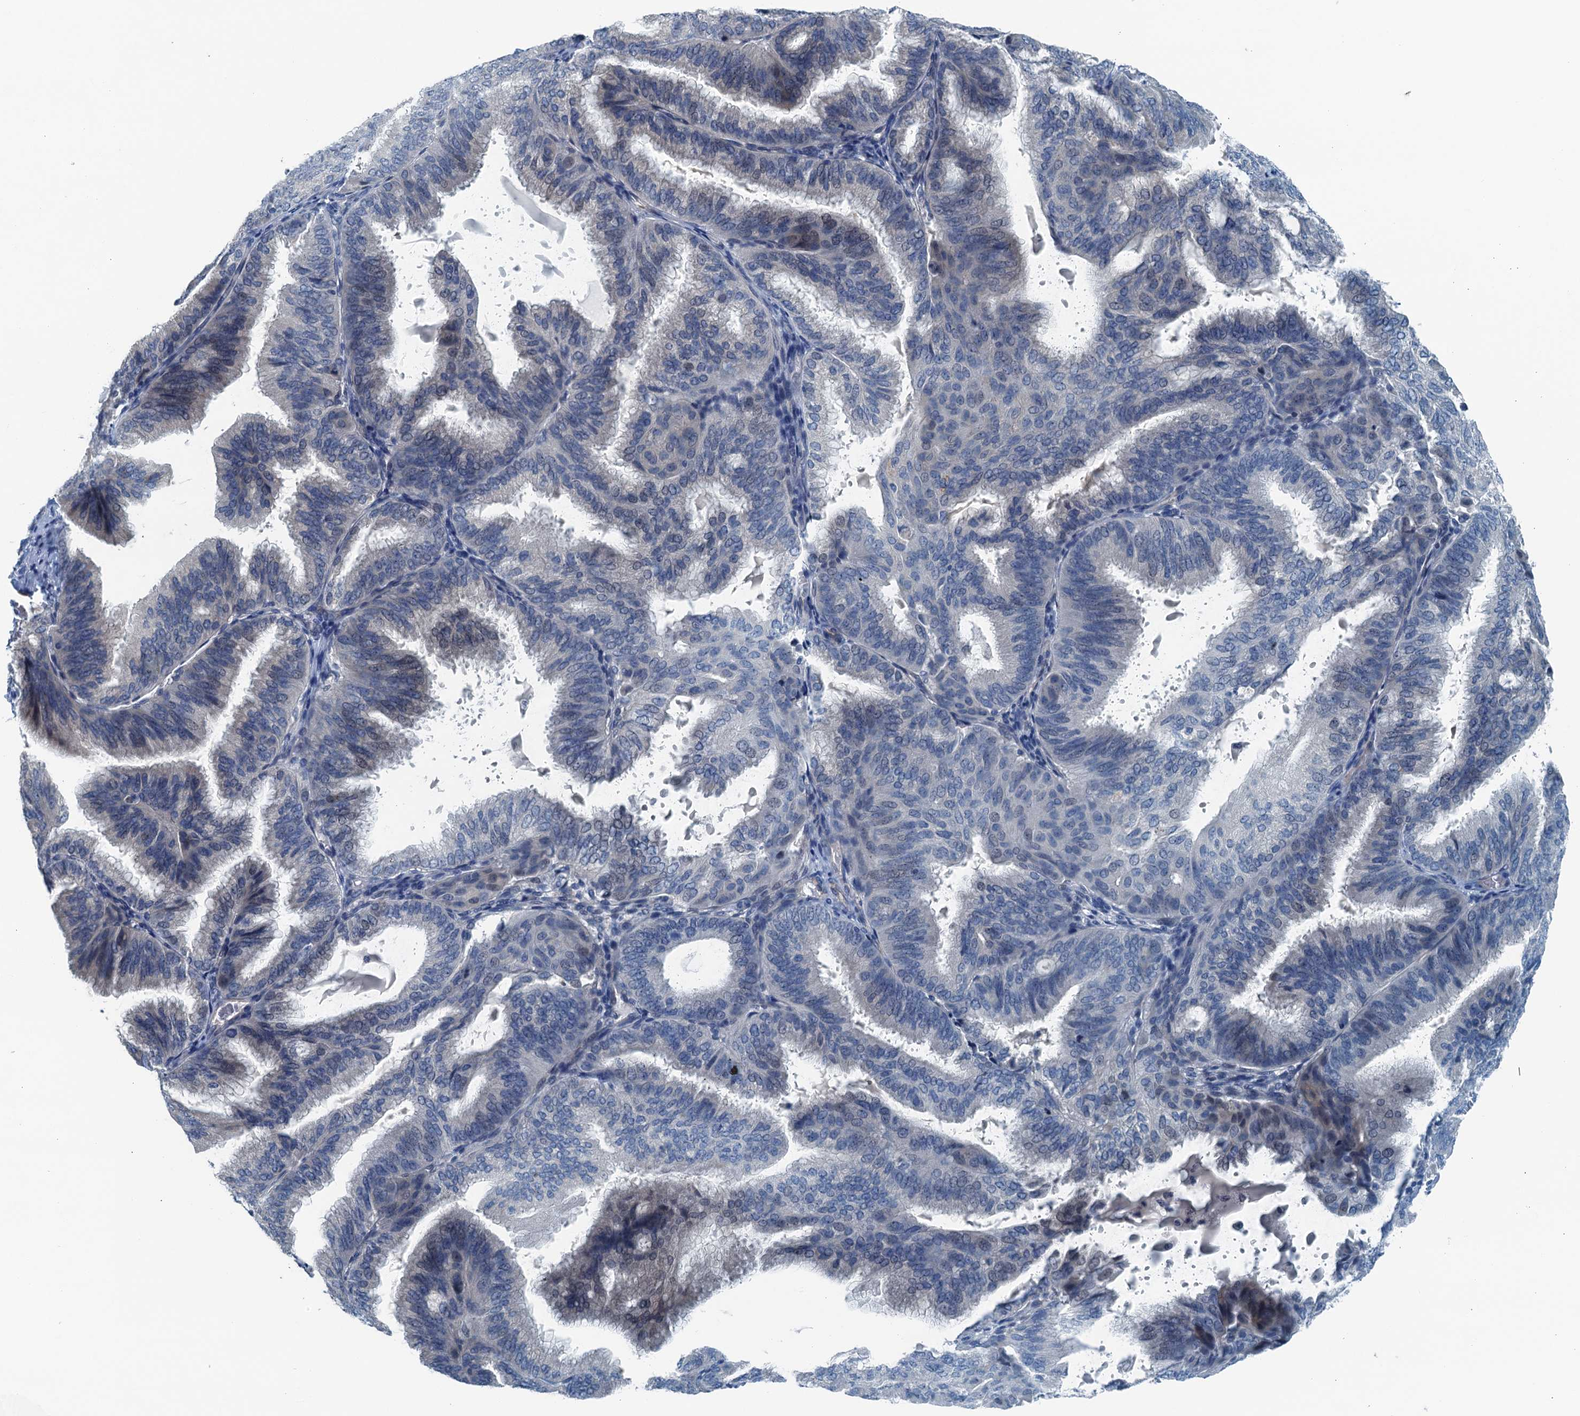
{"staining": {"intensity": "negative", "quantity": "none", "location": "none"}, "tissue": "endometrial cancer", "cell_type": "Tumor cells", "image_type": "cancer", "snomed": [{"axis": "morphology", "description": "Adenocarcinoma, NOS"}, {"axis": "topography", "description": "Endometrium"}], "caption": "This is an IHC image of human endometrial cancer. There is no positivity in tumor cells.", "gene": "GFOD2", "patient": {"sex": "female", "age": 49}}